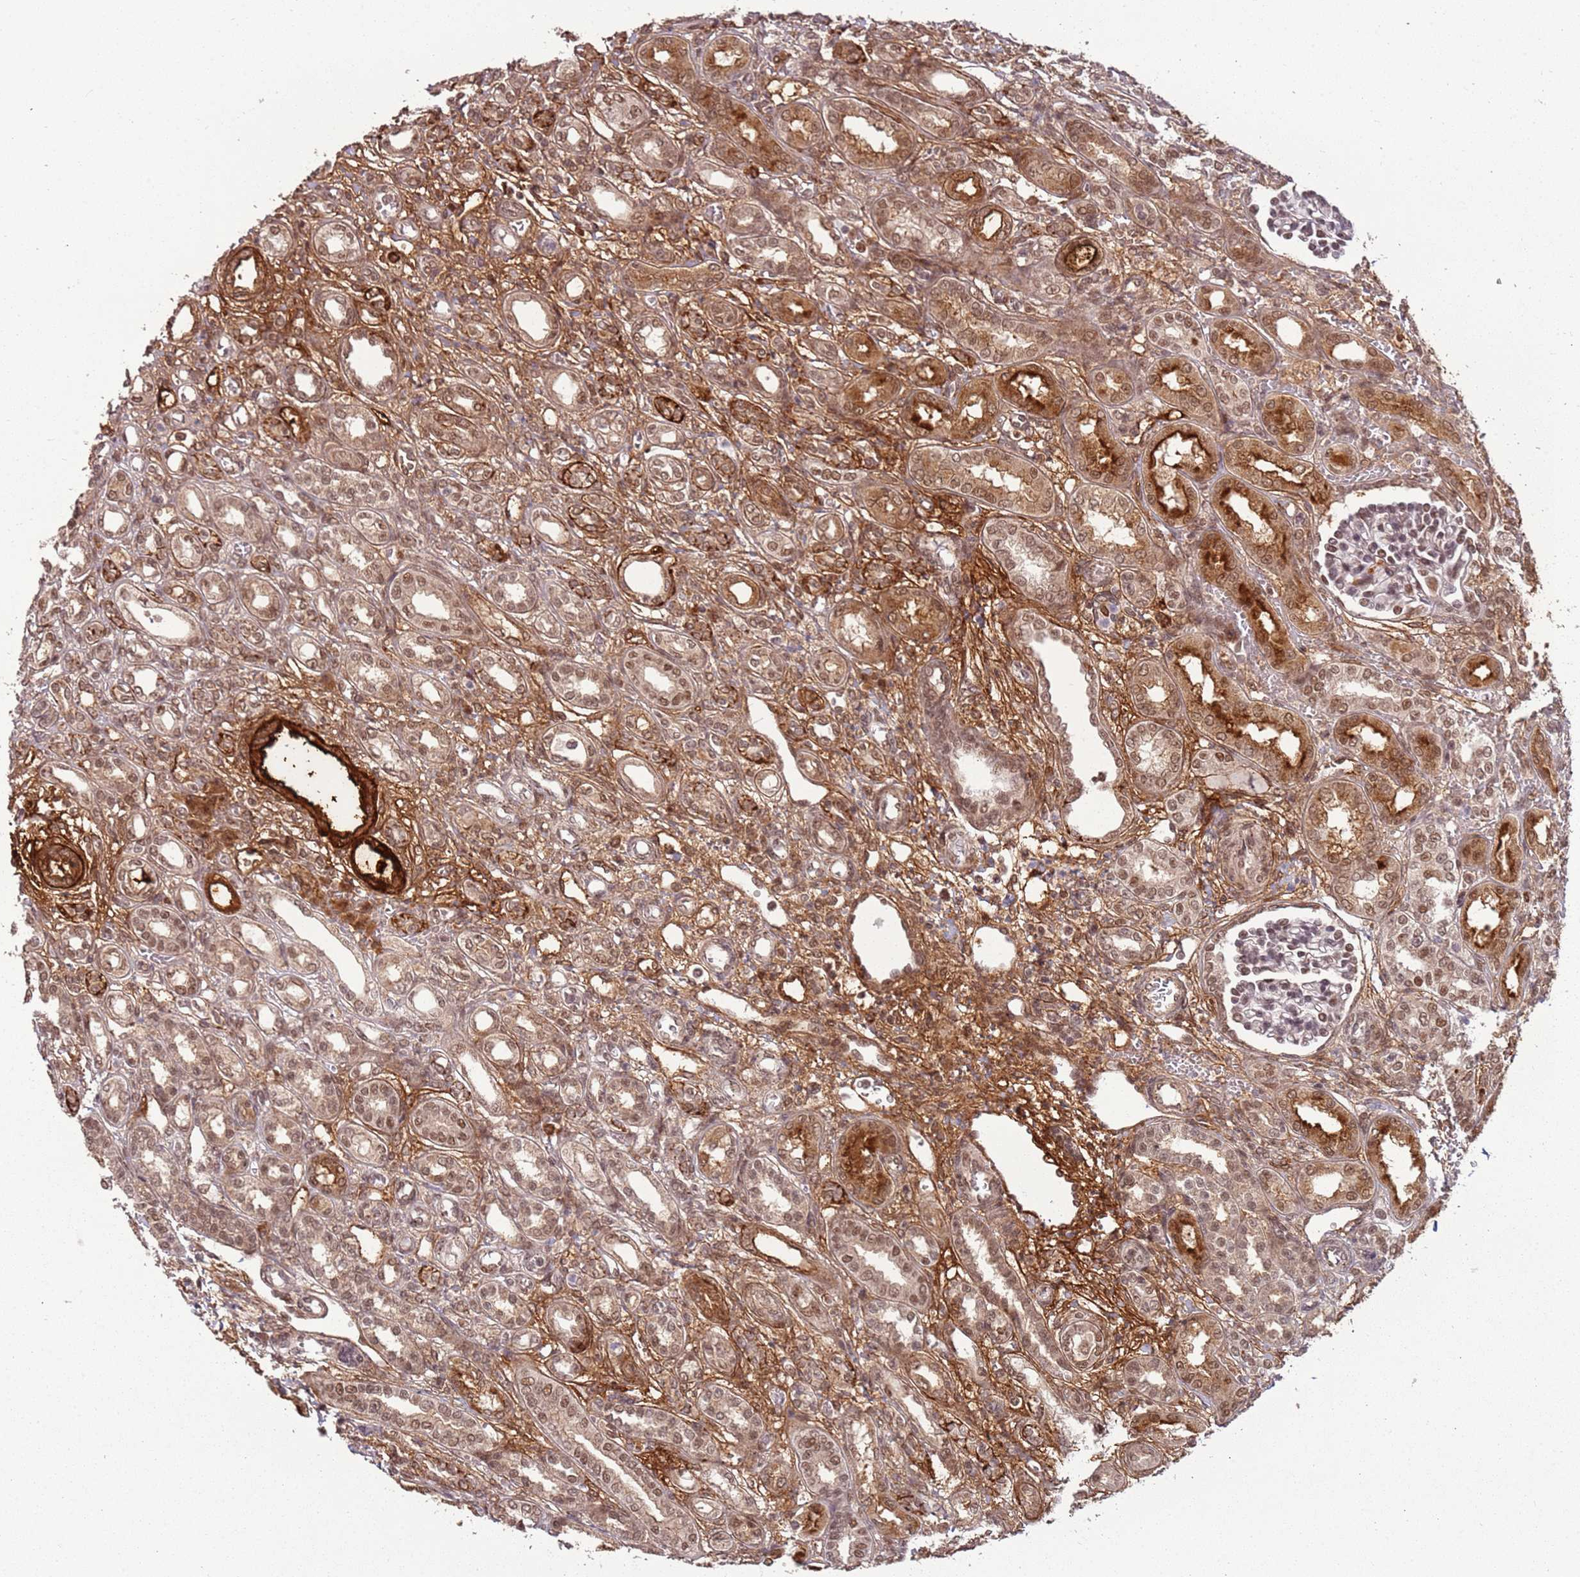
{"staining": {"intensity": "weak", "quantity": "25%-75%", "location": "nuclear"}, "tissue": "kidney", "cell_type": "Cells in glomeruli", "image_type": "normal", "snomed": [{"axis": "morphology", "description": "Normal tissue, NOS"}, {"axis": "morphology", "description": "Neoplasm, malignant, NOS"}, {"axis": "topography", "description": "Kidney"}], "caption": "Cells in glomeruli reveal weak nuclear expression in approximately 25%-75% of cells in unremarkable kidney. Using DAB (brown) and hematoxylin (blue) stains, captured at high magnification using brightfield microscopy.", "gene": "POLR3H", "patient": {"sex": "female", "age": 1}}